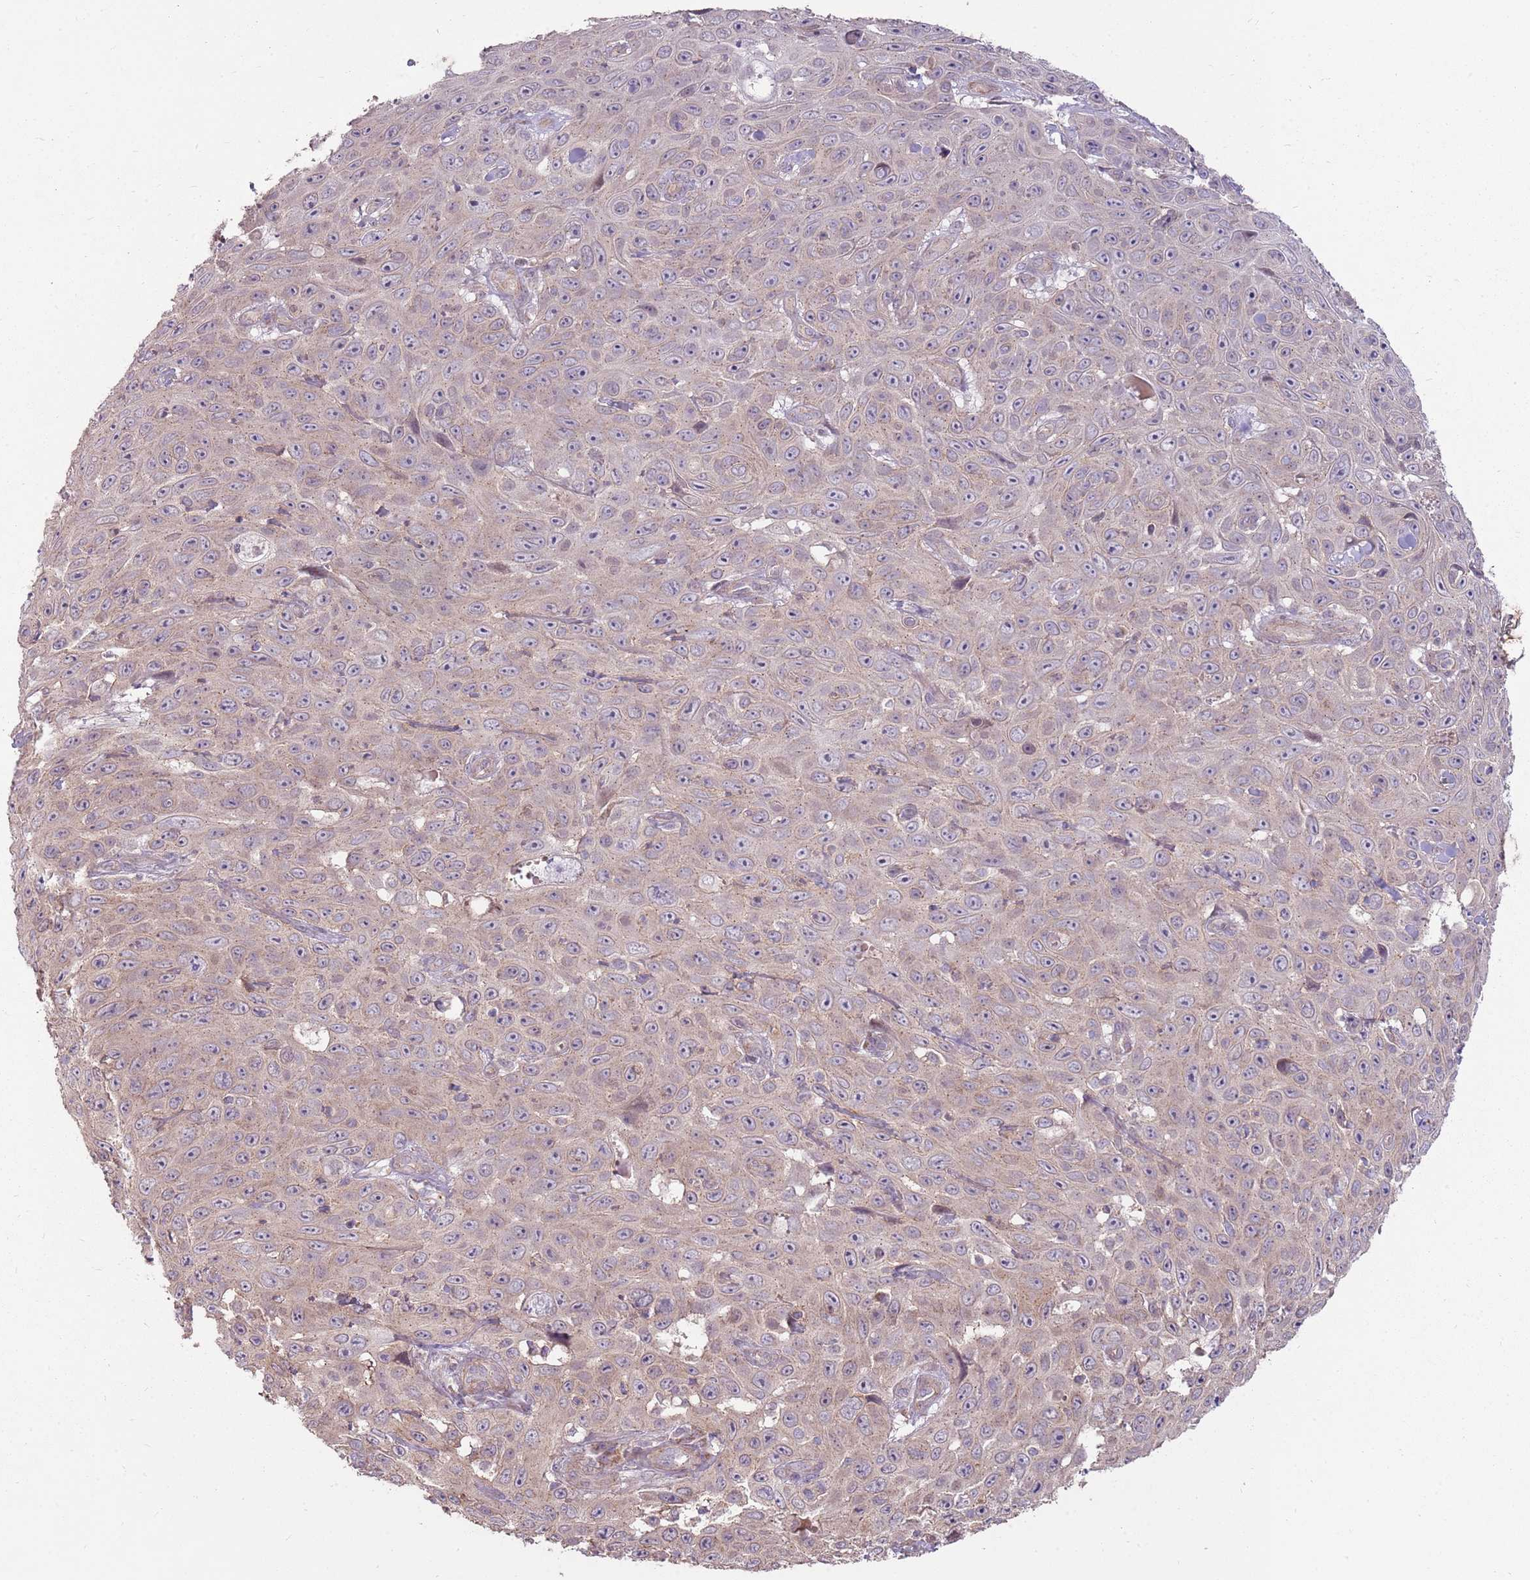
{"staining": {"intensity": "weak", "quantity": "<25%", "location": "cytoplasmic/membranous"}, "tissue": "skin cancer", "cell_type": "Tumor cells", "image_type": "cancer", "snomed": [{"axis": "morphology", "description": "Squamous cell carcinoma, NOS"}, {"axis": "topography", "description": "Skin"}], "caption": "Tumor cells show no significant protein expression in skin cancer.", "gene": "SPATA31D1", "patient": {"sex": "male", "age": 82}}